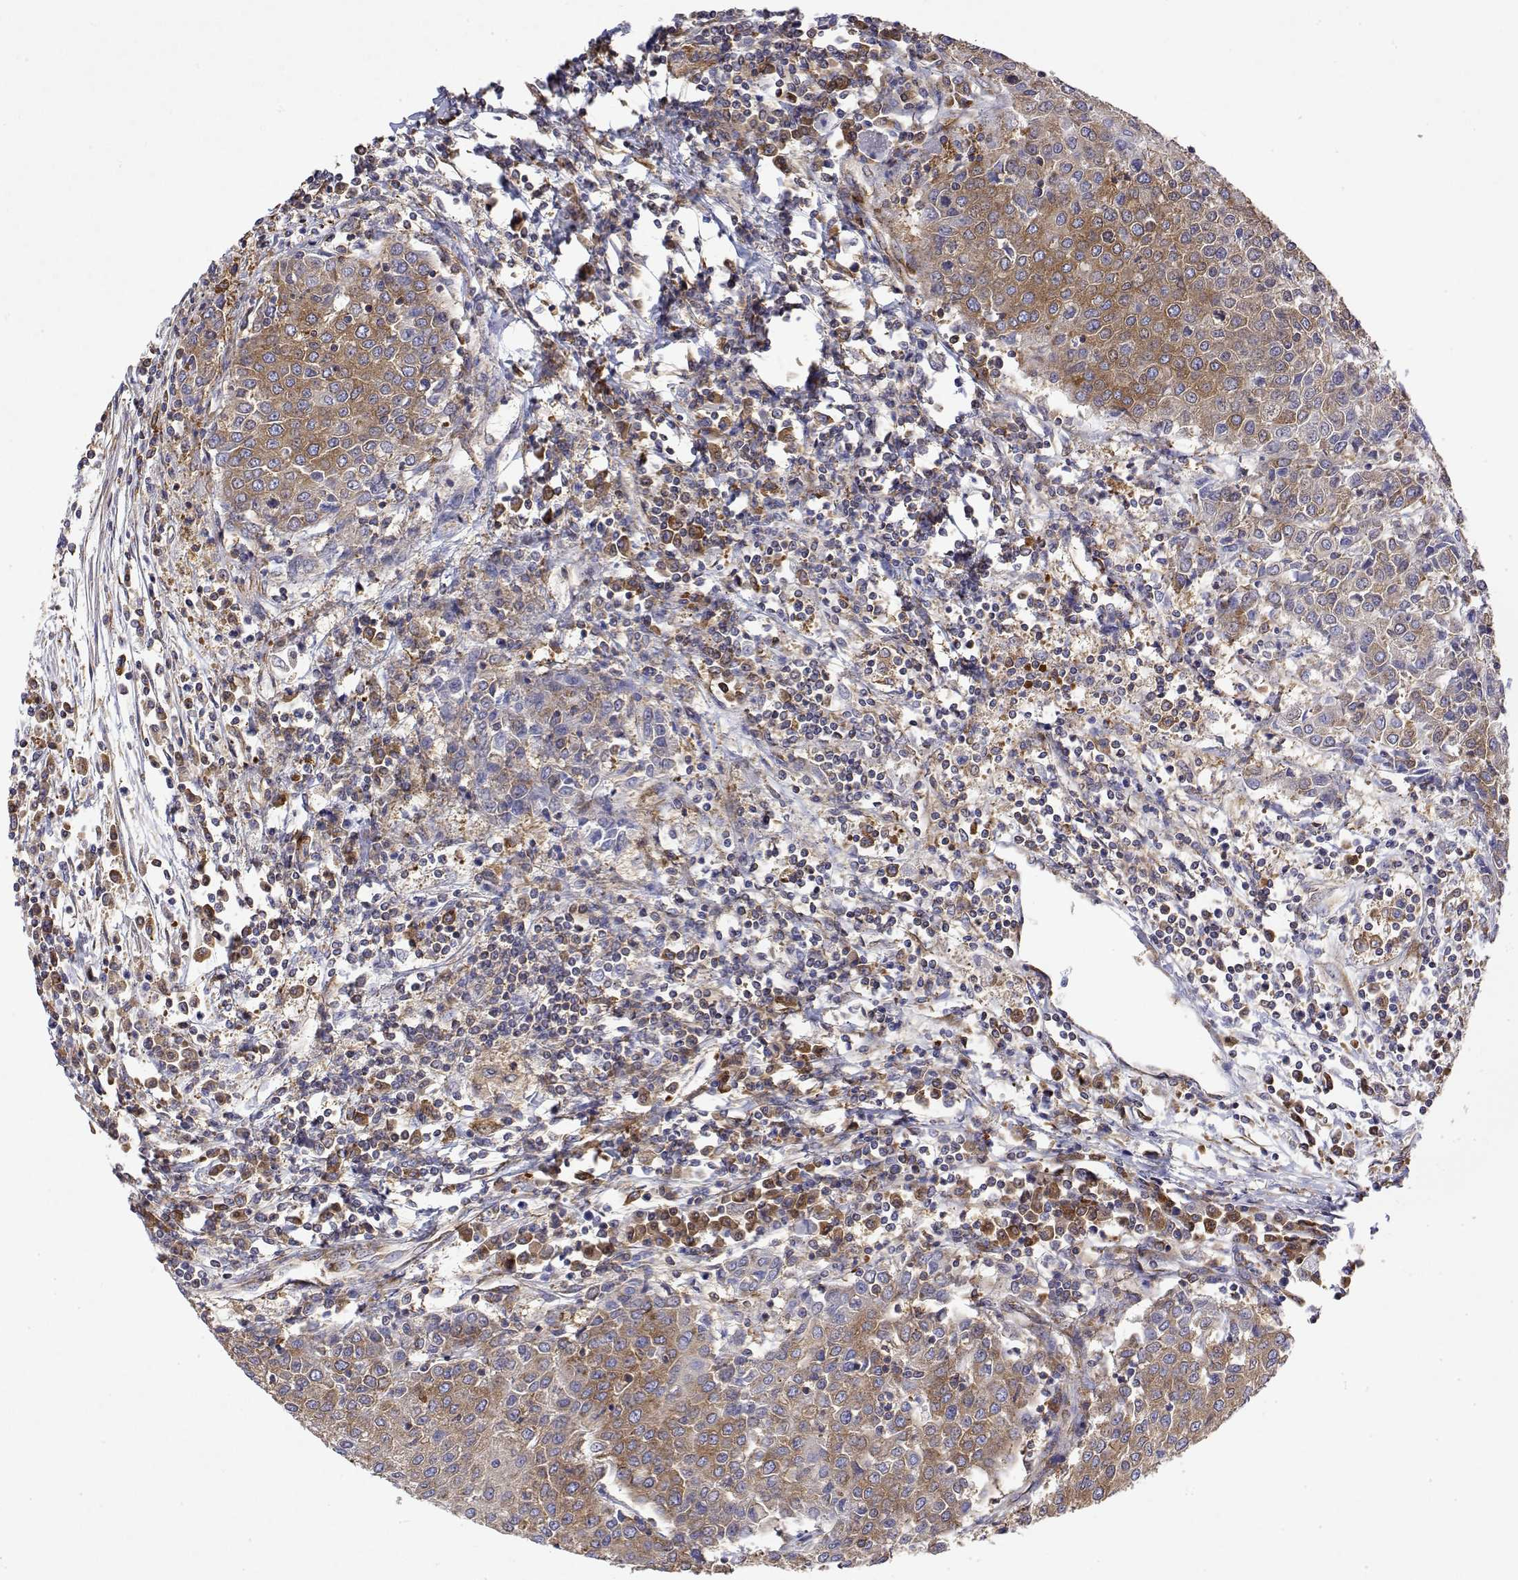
{"staining": {"intensity": "moderate", "quantity": ">75%", "location": "cytoplasmic/membranous"}, "tissue": "urothelial cancer", "cell_type": "Tumor cells", "image_type": "cancer", "snomed": [{"axis": "morphology", "description": "Urothelial carcinoma, High grade"}, {"axis": "topography", "description": "Urinary bladder"}], "caption": "Urothelial cancer stained with a protein marker displays moderate staining in tumor cells.", "gene": "EEF1G", "patient": {"sex": "female", "age": 85}}